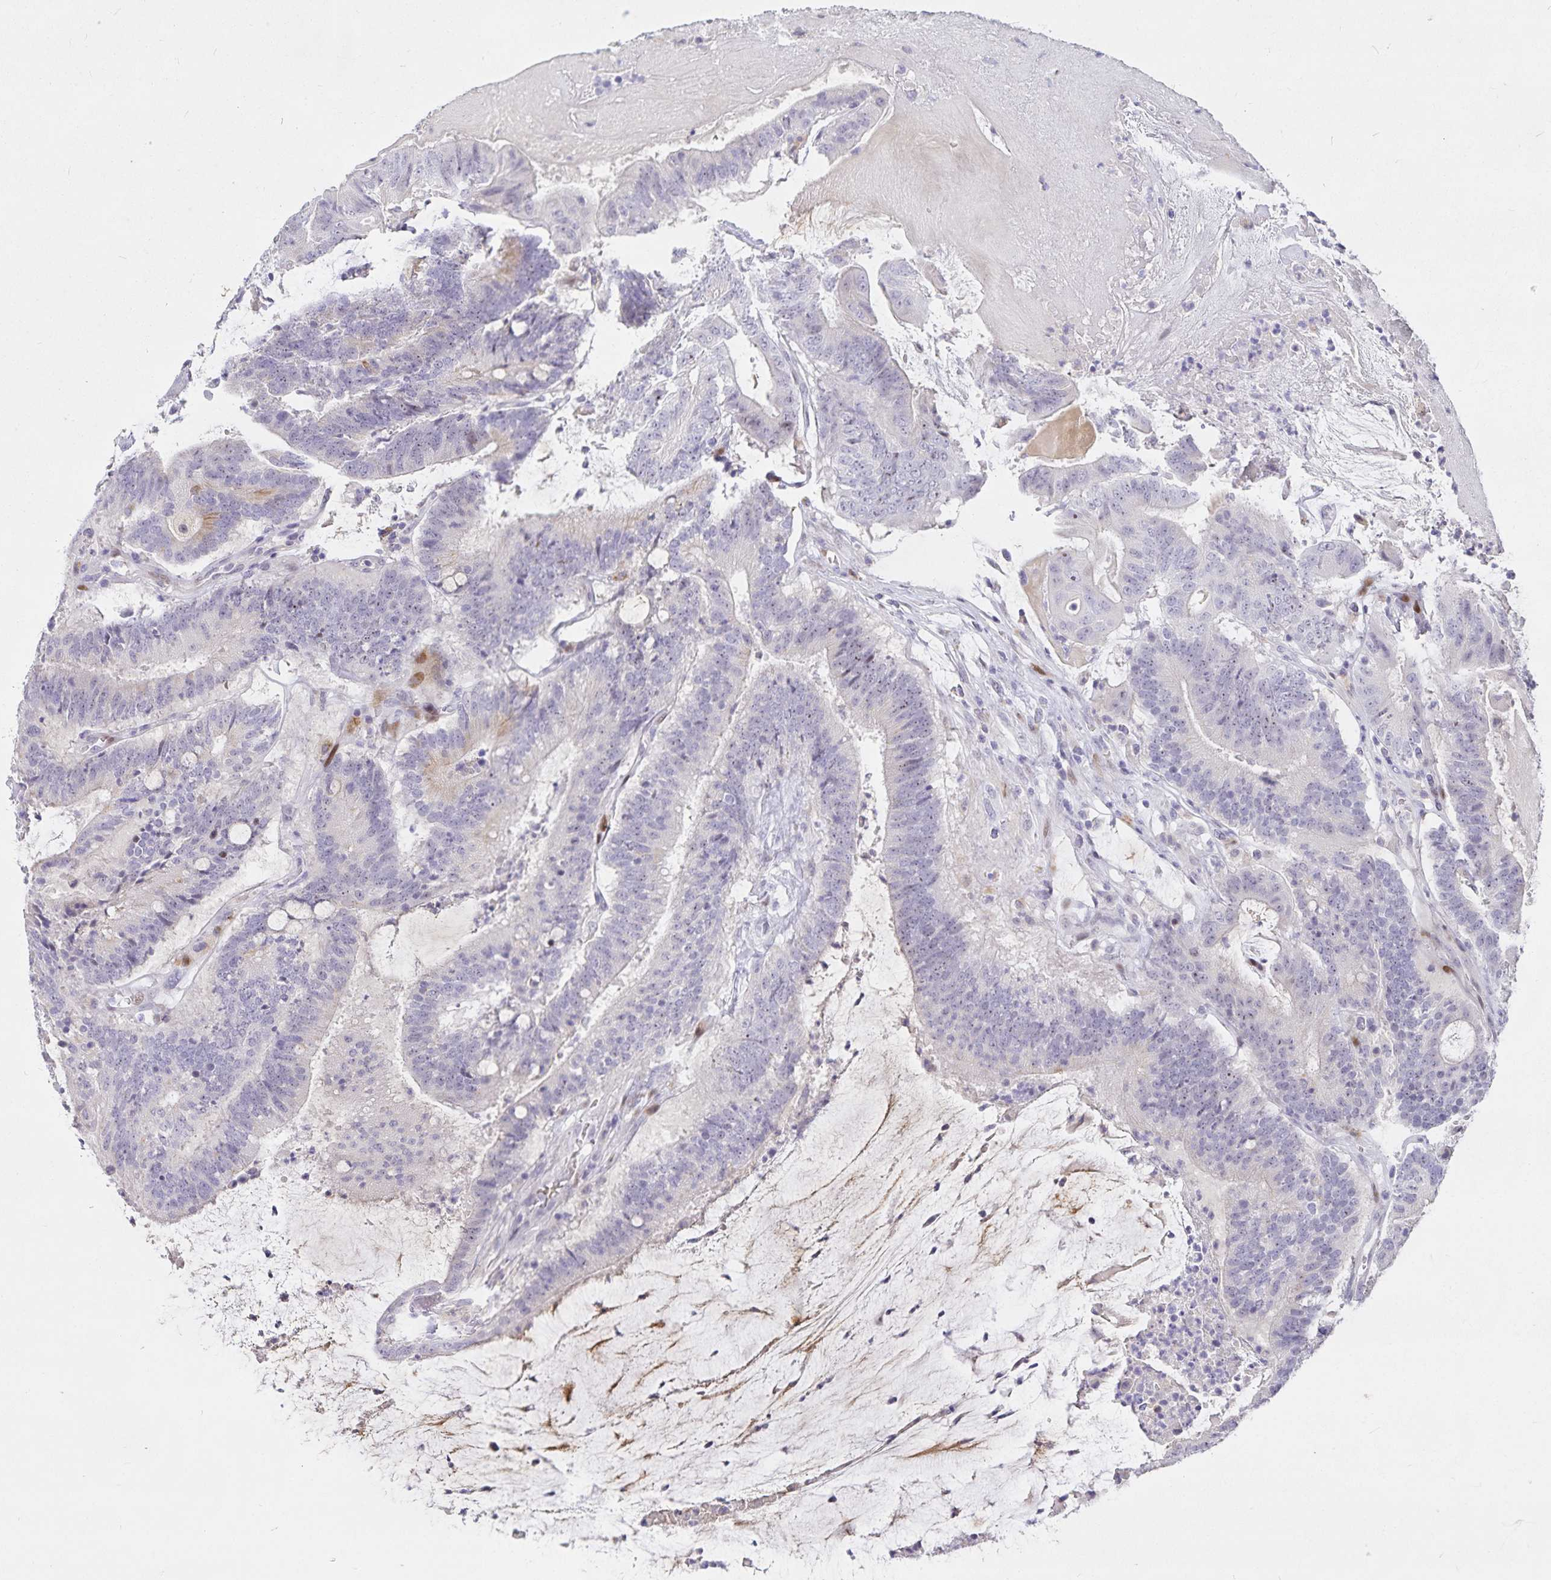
{"staining": {"intensity": "negative", "quantity": "none", "location": "none"}, "tissue": "colorectal cancer", "cell_type": "Tumor cells", "image_type": "cancer", "snomed": [{"axis": "morphology", "description": "Adenocarcinoma, NOS"}, {"axis": "topography", "description": "Colon"}], "caption": "A micrograph of human adenocarcinoma (colorectal) is negative for staining in tumor cells.", "gene": "KBTBD13", "patient": {"sex": "female", "age": 43}}